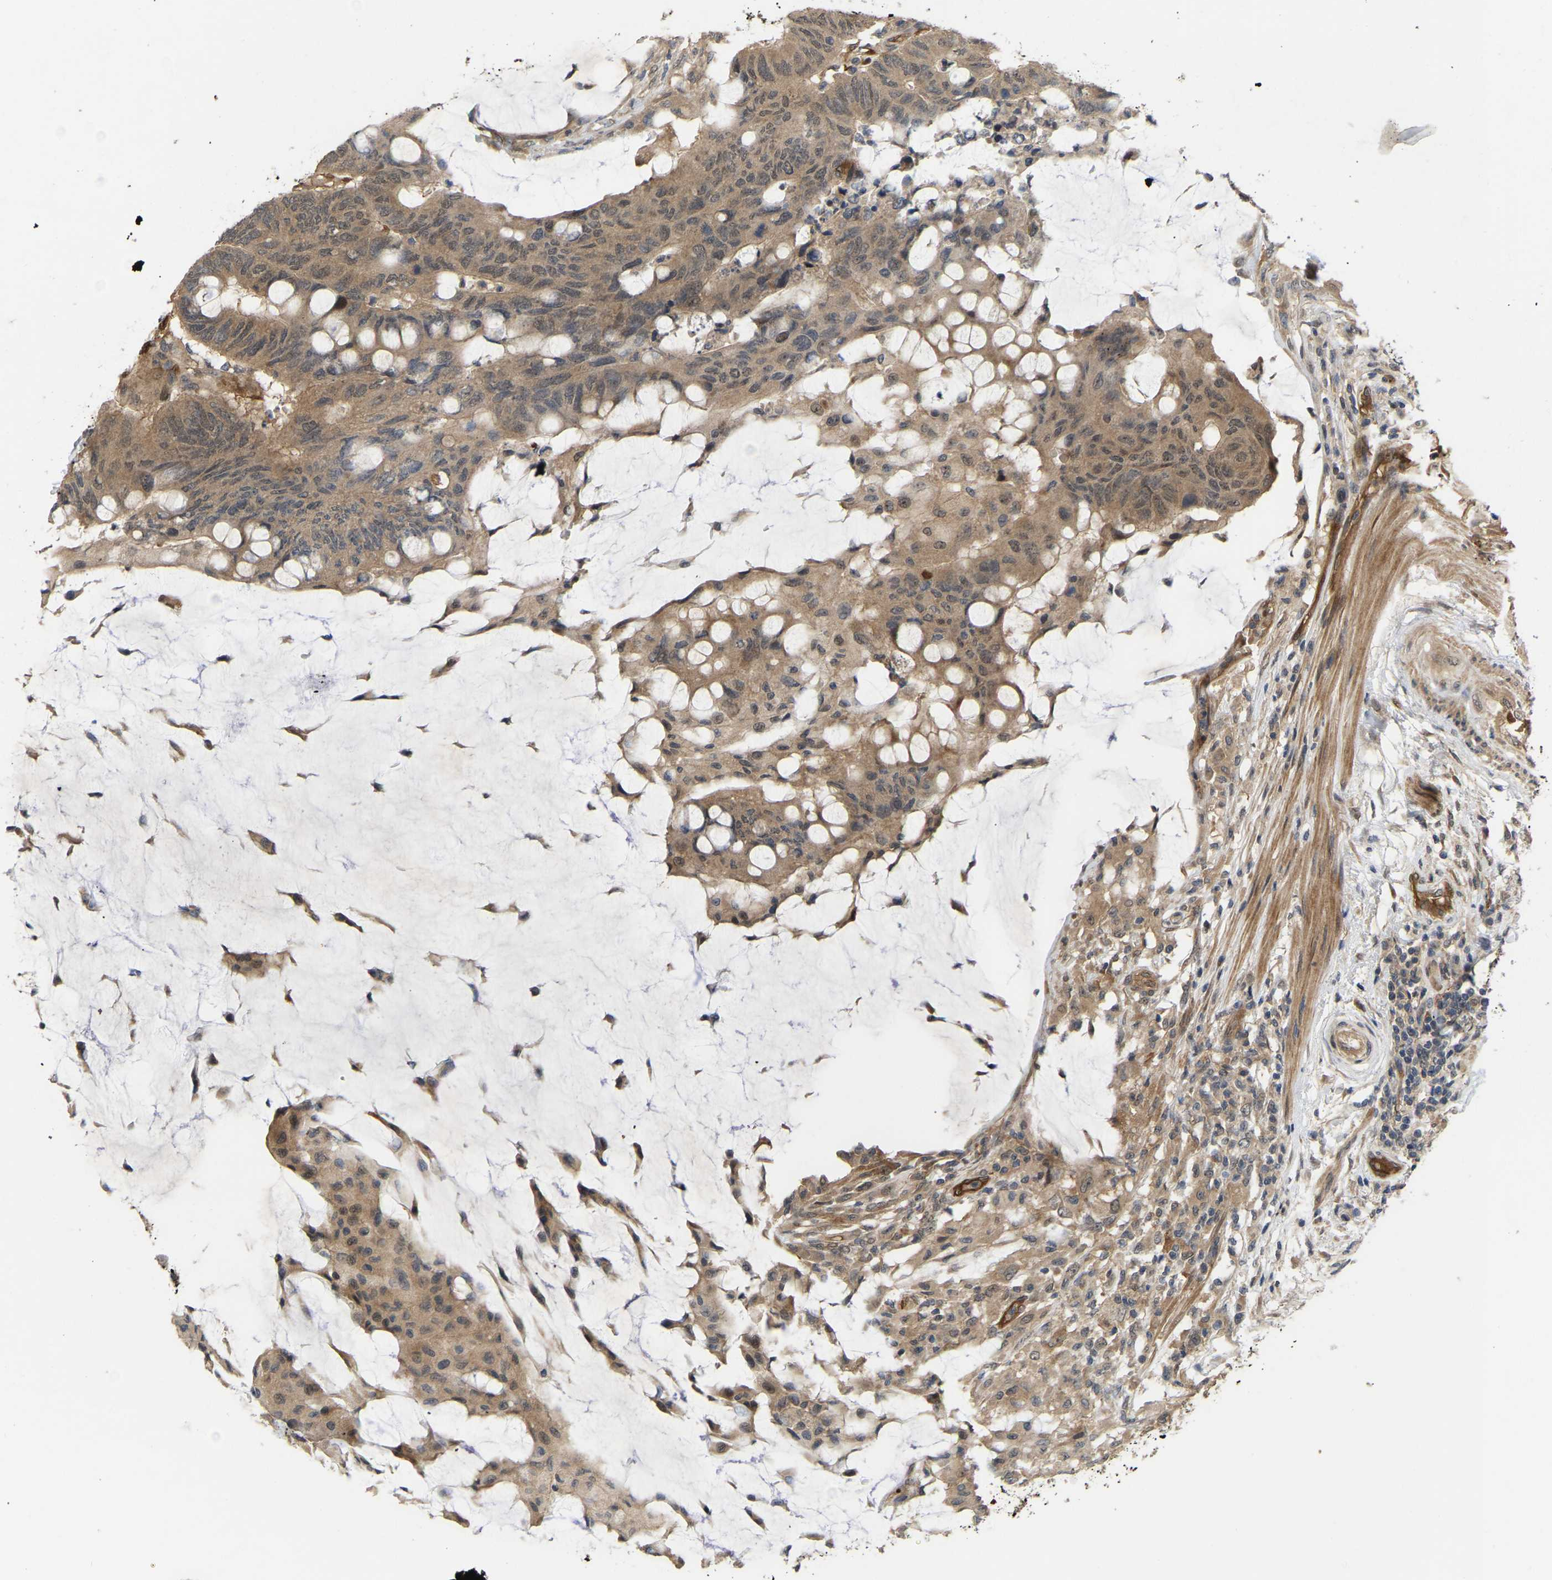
{"staining": {"intensity": "moderate", "quantity": ">75%", "location": "cytoplasmic/membranous"}, "tissue": "colorectal cancer", "cell_type": "Tumor cells", "image_type": "cancer", "snomed": [{"axis": "morphology", "description": "Normal tissue, NOS"}, {"axis": "morphology", "description": "Adenocarcinoma, NOS"}, {"axis": "topography", "description": "Rectum"}, {"axis": "topography", "description": "Peripheral nerve tissue"}], "caption": "Colorectal adenocarcinoma stained with a protein marker exhibits moderate staining in tumor cells.", "gene": "LIMK2", "patient": {"sex": "male", "age": 92}}